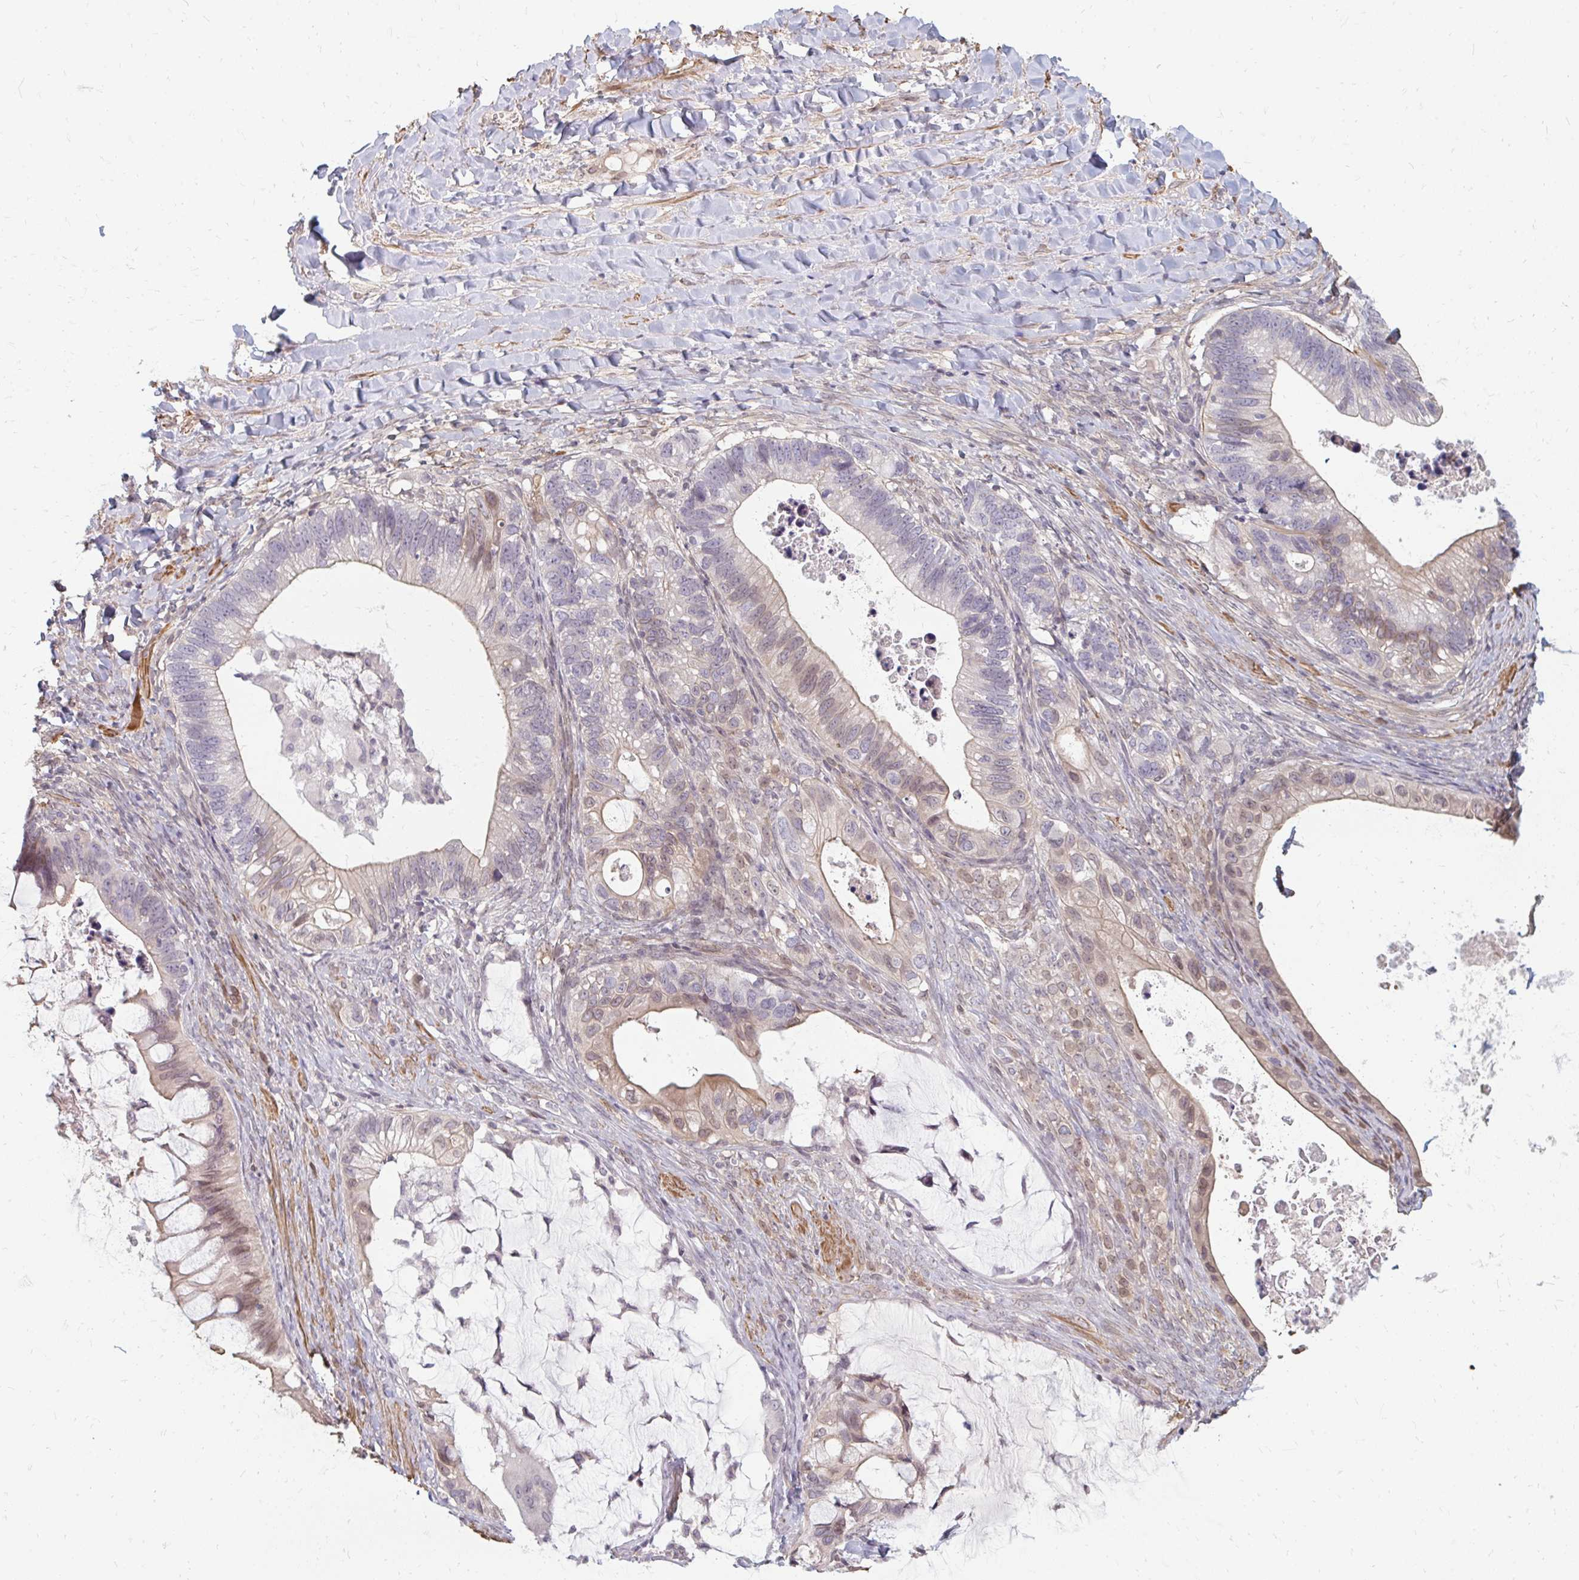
{"staining": {"intensity": "weak", "quantity": "25%-75%", "location": "cytoplasmic/membranous,nuclear"}, "tissue": "ovarian cancer", "cell_type": "Tumor cells", "image_type": "cancer", "snomed": [{"axis": "morphology", "description": "Cystadenocarcinoma, mucinous, NOS"}, {"axis": "topography", "description": "Ovary"}], "caption": "IHC micrograph of neoplastic tissue: ovarian cancer (mucinous cystadenocarcinoma) stained using IHC reveals low levels of weak protein expression localized specifically in the cytoplasmic/membranous and nuclear of tumor cells, appearing as a cytoplasmic/membranous and nuclear brown color.", "gene": "GPC5", "patient": {"sex": "female", "age": 61}}